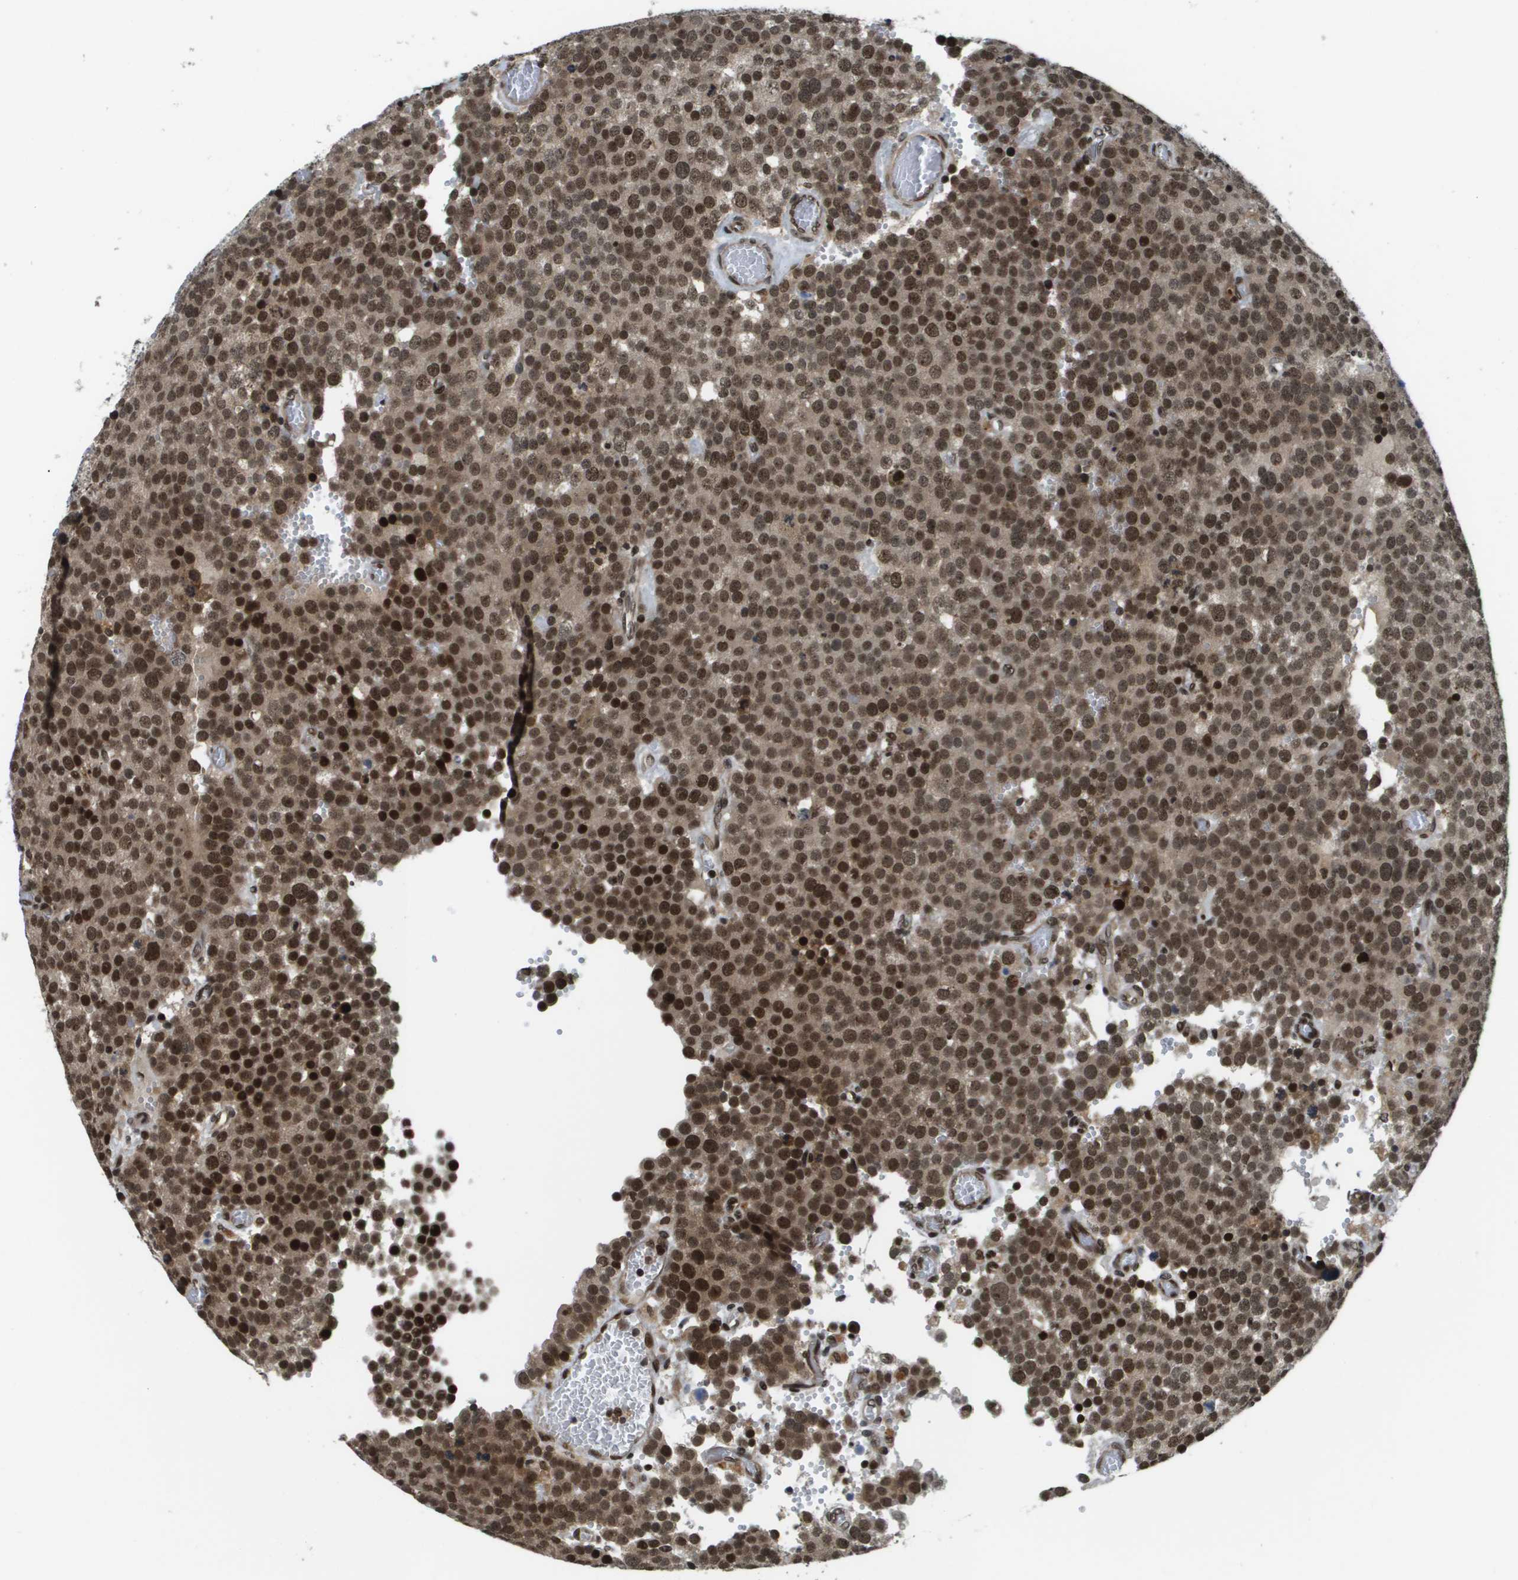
{"staining": {"intensity": "strong", "quantity": ">75%", "location": "cytoplasmic/membranous,nuclear"}, "tissue": "testis cancer", "cell_type": "Tumor cells", "image_type": "cancer", "snomed": [{"axis": "morphology", "description": "Normal tissue, NOS"}, {"axis": "morphology", "description": "Seminoma, NOS"}, {"axis": "topography", "description": "Testis"}], "caption": "A brown stain labels strong cytoplasmic/membranous and nuclear staining of a protein in testis seminoma tumor cells. (DAB (3,3'-diaminobenzidine) = brown stain, brightfield microscopy at high magnification).", "gene": "RECQL4", "patient": {"sex": "male", "age": 71}}